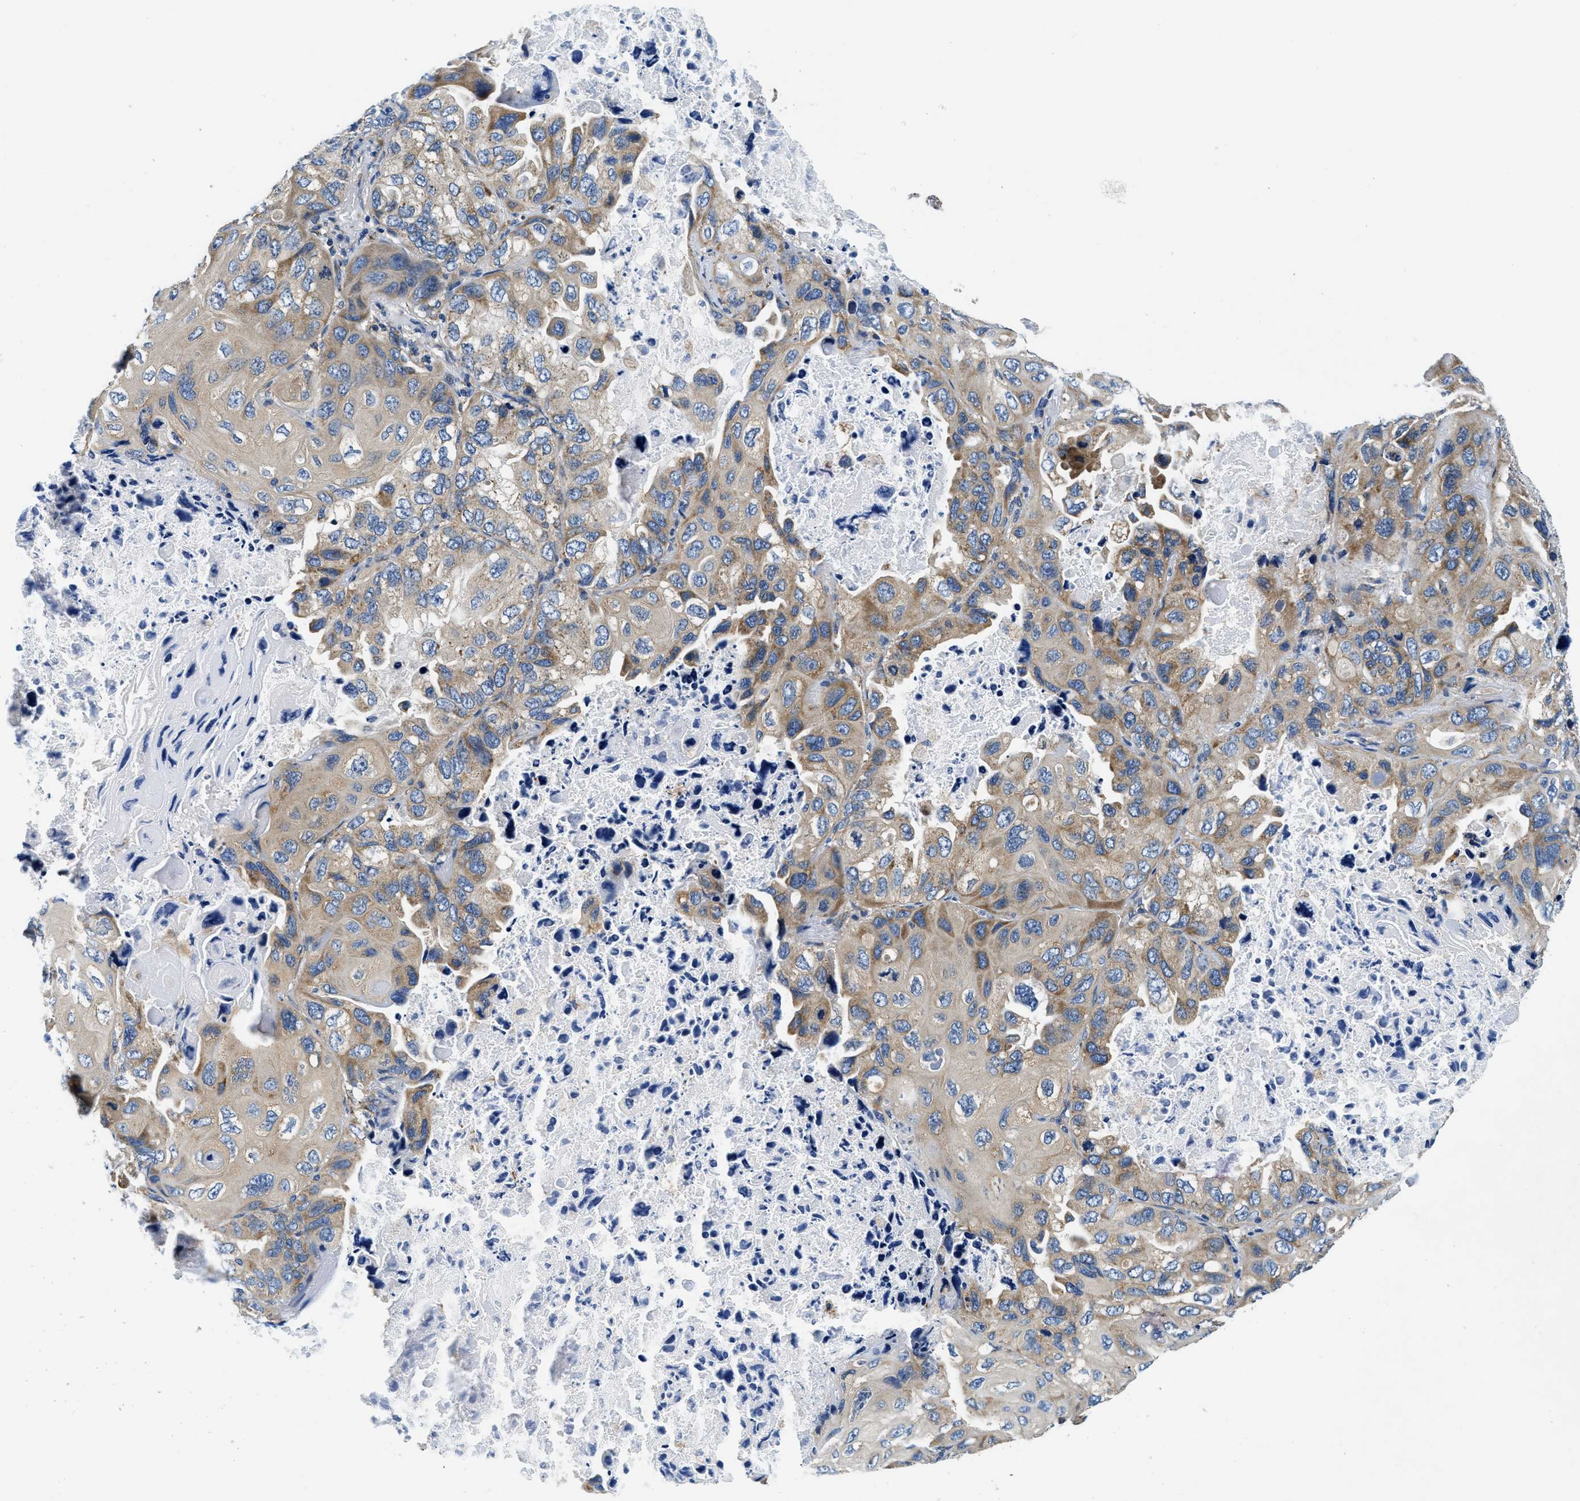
{"staining": {"intensity": "moderate", "quantity": "<25%", "location": "cytoplasmic/membranous"}, "tissue": "lung cancer", "cell_type": "Tumor cells", "image_type": "cancer", "snomed": [{"axis": "morphology", "description": "Squamous cell carcinoma, NOS"}, {"axis": "topography", "description": "Lung"}], "caption": "Lung cancer (squamous cell carcinoma) stained for a protein exhibits moderate cytoplasmic/membranous positivity in tumor cells.", "gene": "SAMD4B", "patient": {"sex": "female", "age": 73}}